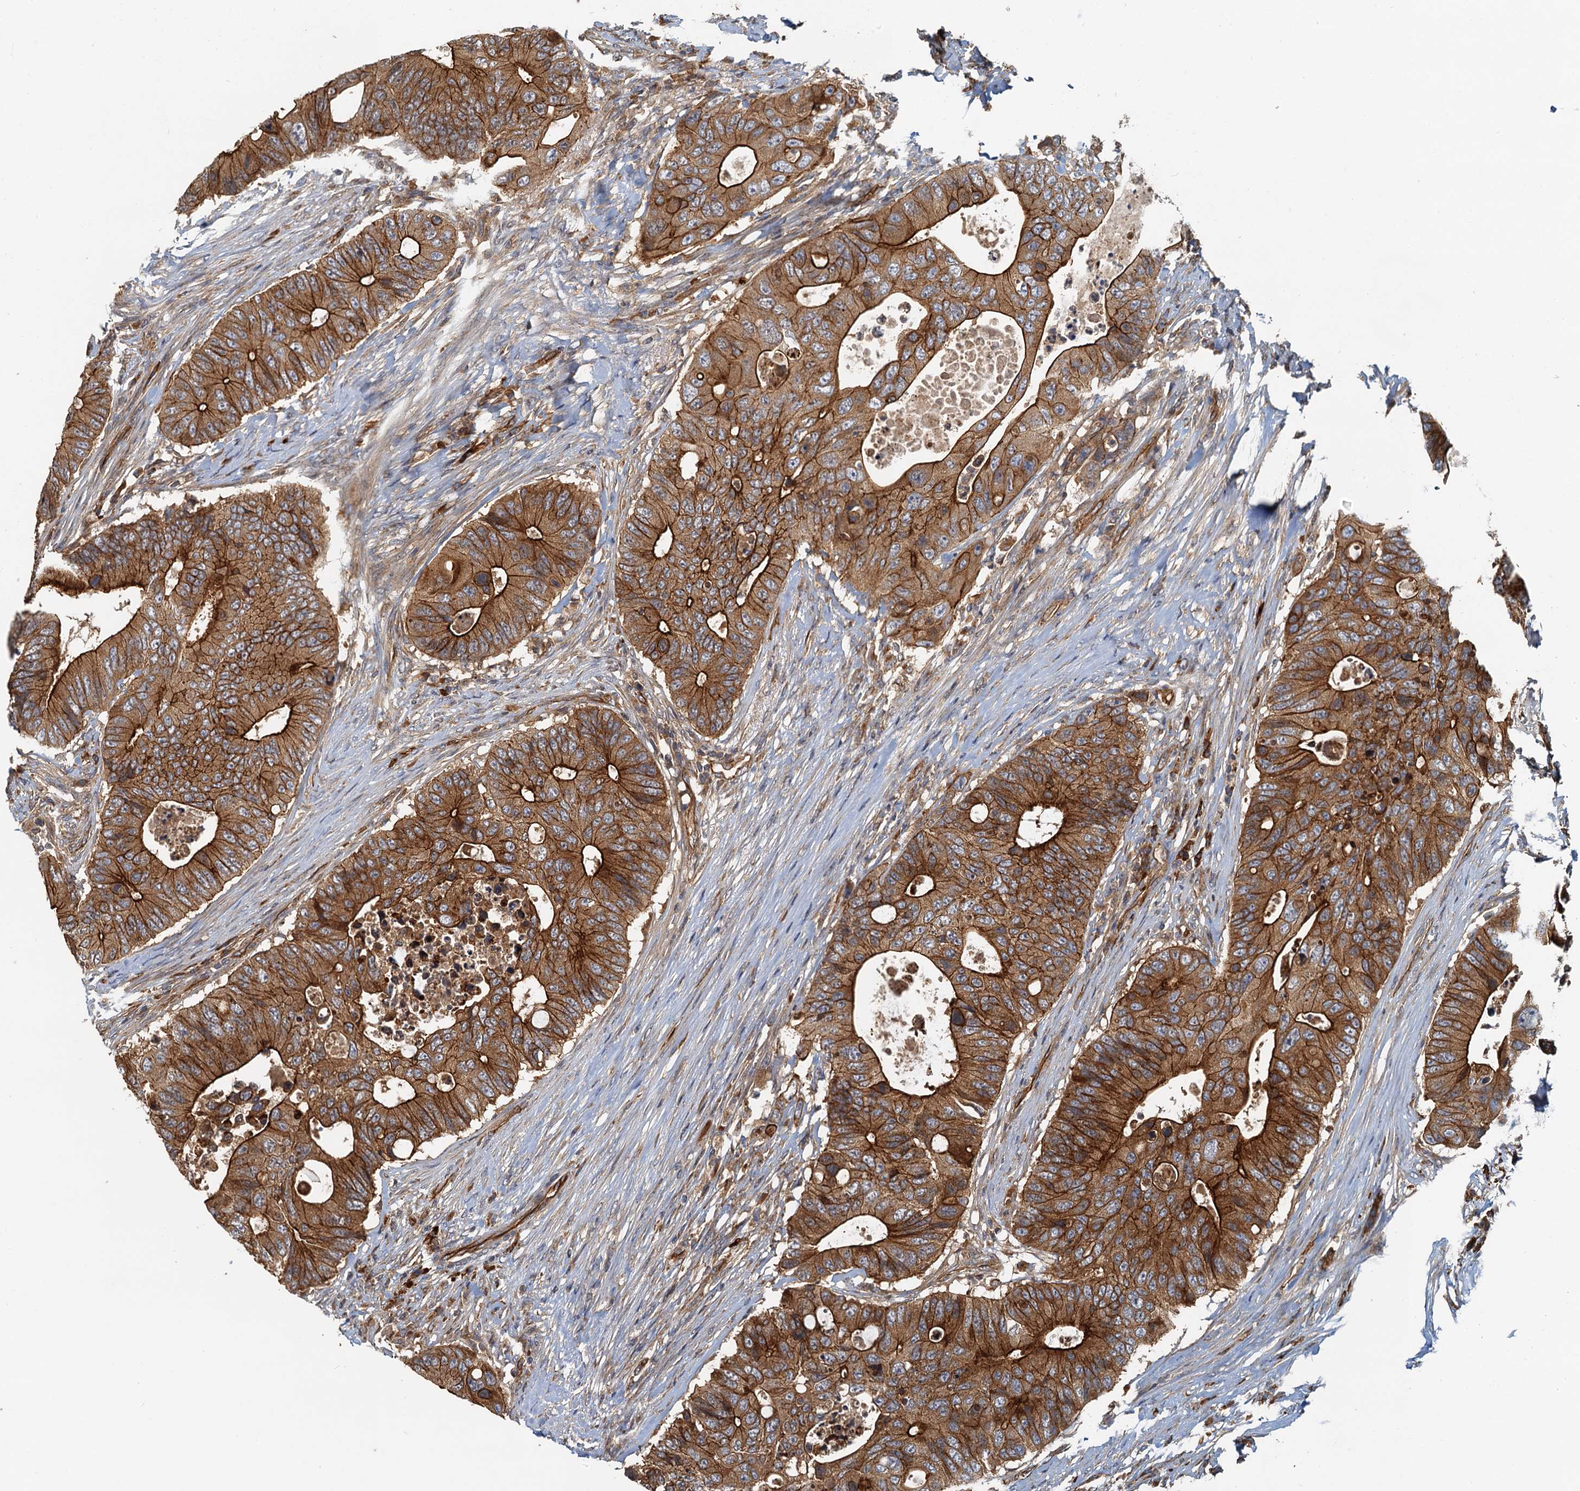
{"staining": {"intensity": "strong", "quantity": ">75%", "location": "cytoplasmic/membranous"}, "tissue": "colorectal cancer", "cell_type": "Tumor cells", "image_type": "cancer", "snomed": [{"axis": "morphology", "description": "Adenocarcinoma, NOS"}, {"axis": "topography", "description": "Colon"}], "caption": "Protein analysis of colorectal cancer (adenocarcinoma) tissue reveals strong cytoplasmic/membranous staining in about >75% of tumor cells.", "gene": "NIPAL3", "patient": {"sex": "male", "age": 71}}